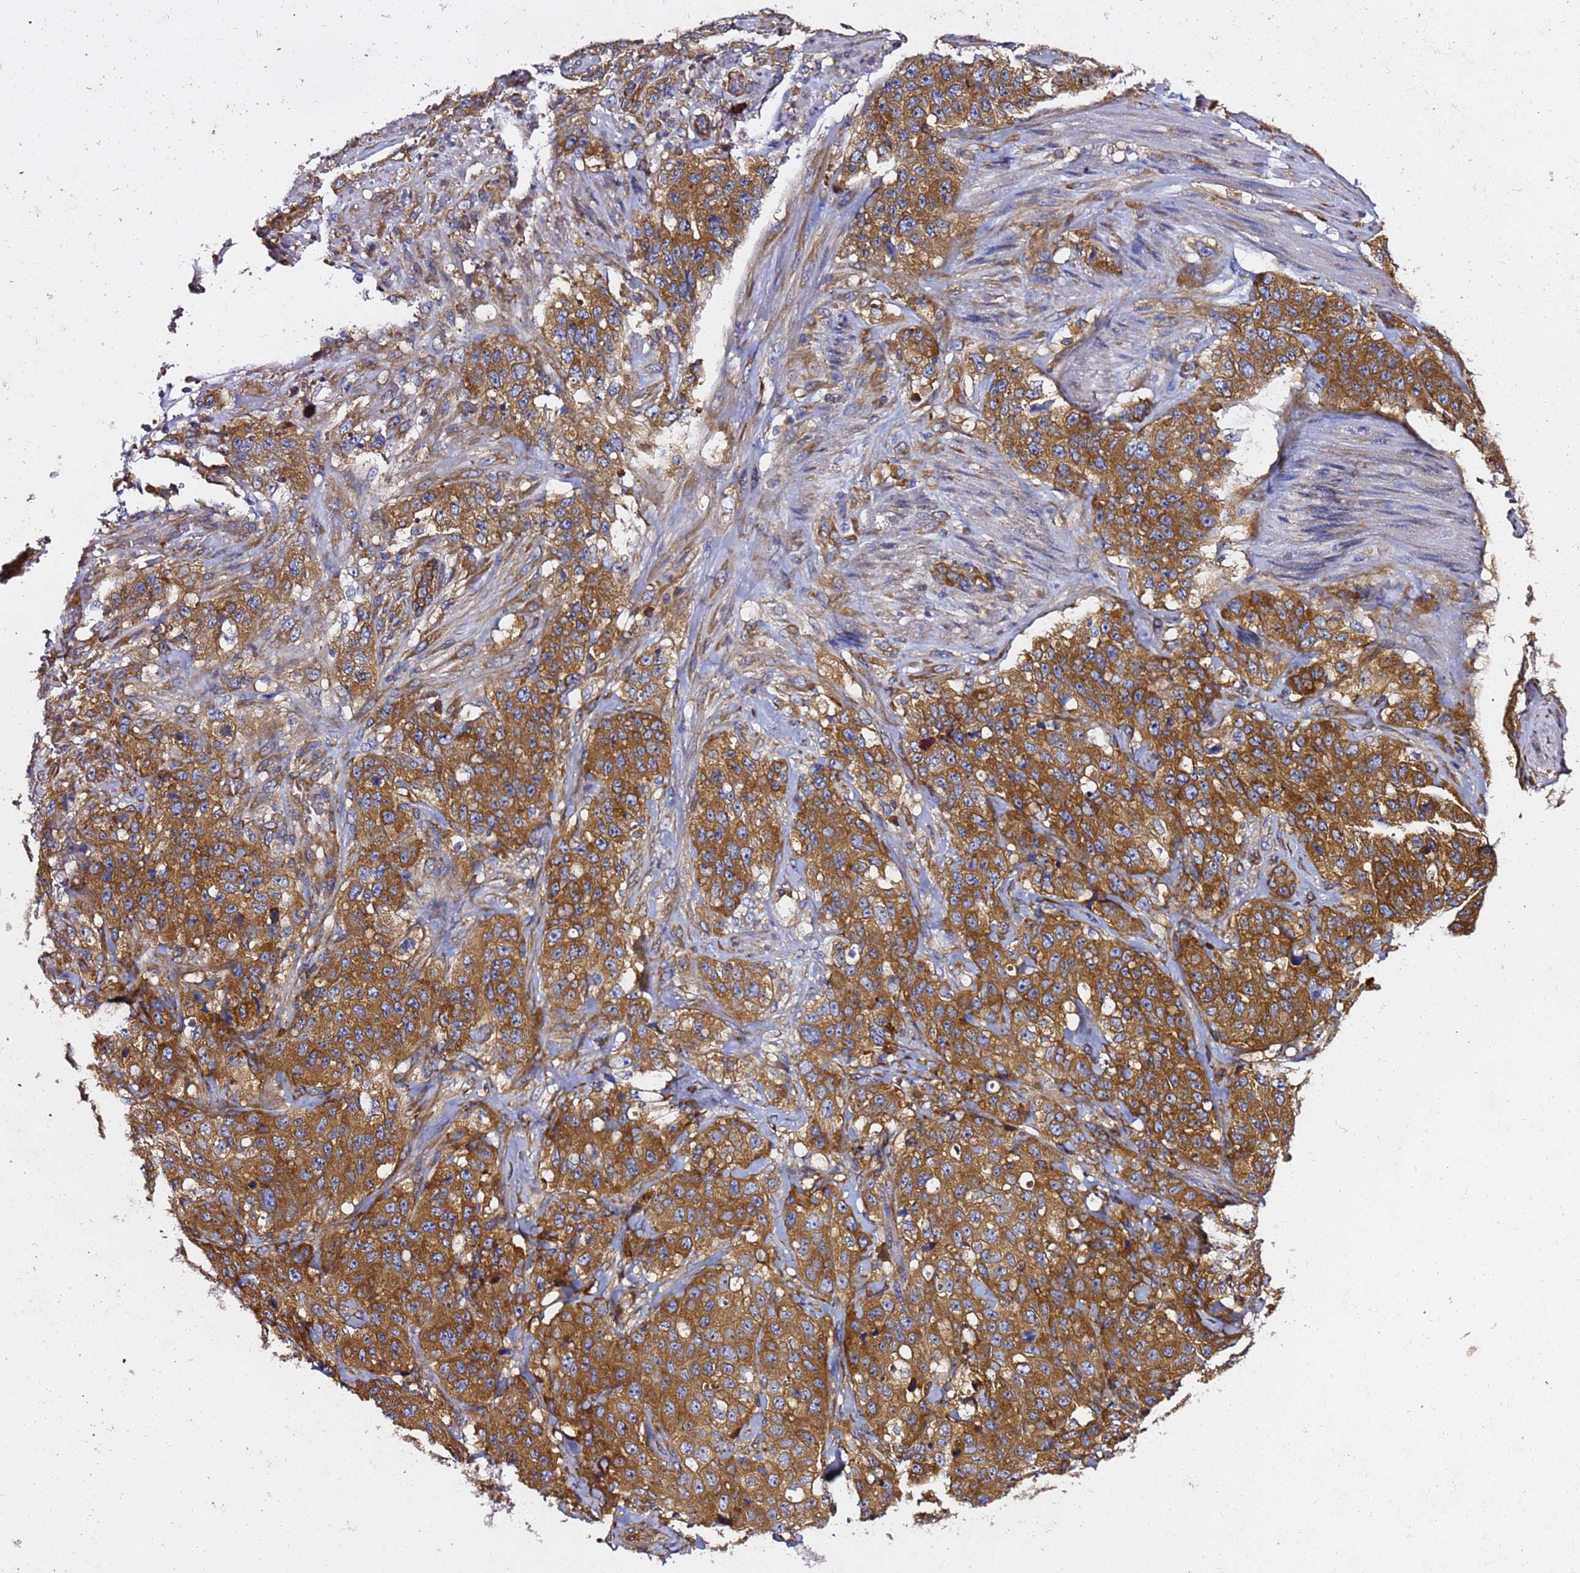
{"staining": {"intensity": "strong", "quantity": ">75%", "location": "cytoplasmic/membranous"}, "tissue": "stomach cancer", "cell_type": "Tumor cells", "image_type": "cancer", "snomed": [{"axis": "morphology", "description": "Adenocarcinoma, NOS"}, {"axis": "topography", "description": "Stomach"}], "caption": "High-magnification brightfield microscopy of stomach cancer stained with DAB (3,3'-diaminobenzidine) (brown) and counterstained with hematoxylin (blue). tumor cells exhibit strong cytoplasmic/membranous positivity is appreciated in approximately>75% of cells.", "gene": "TPST1", "patient": {"sex": "male", "age": 48}}